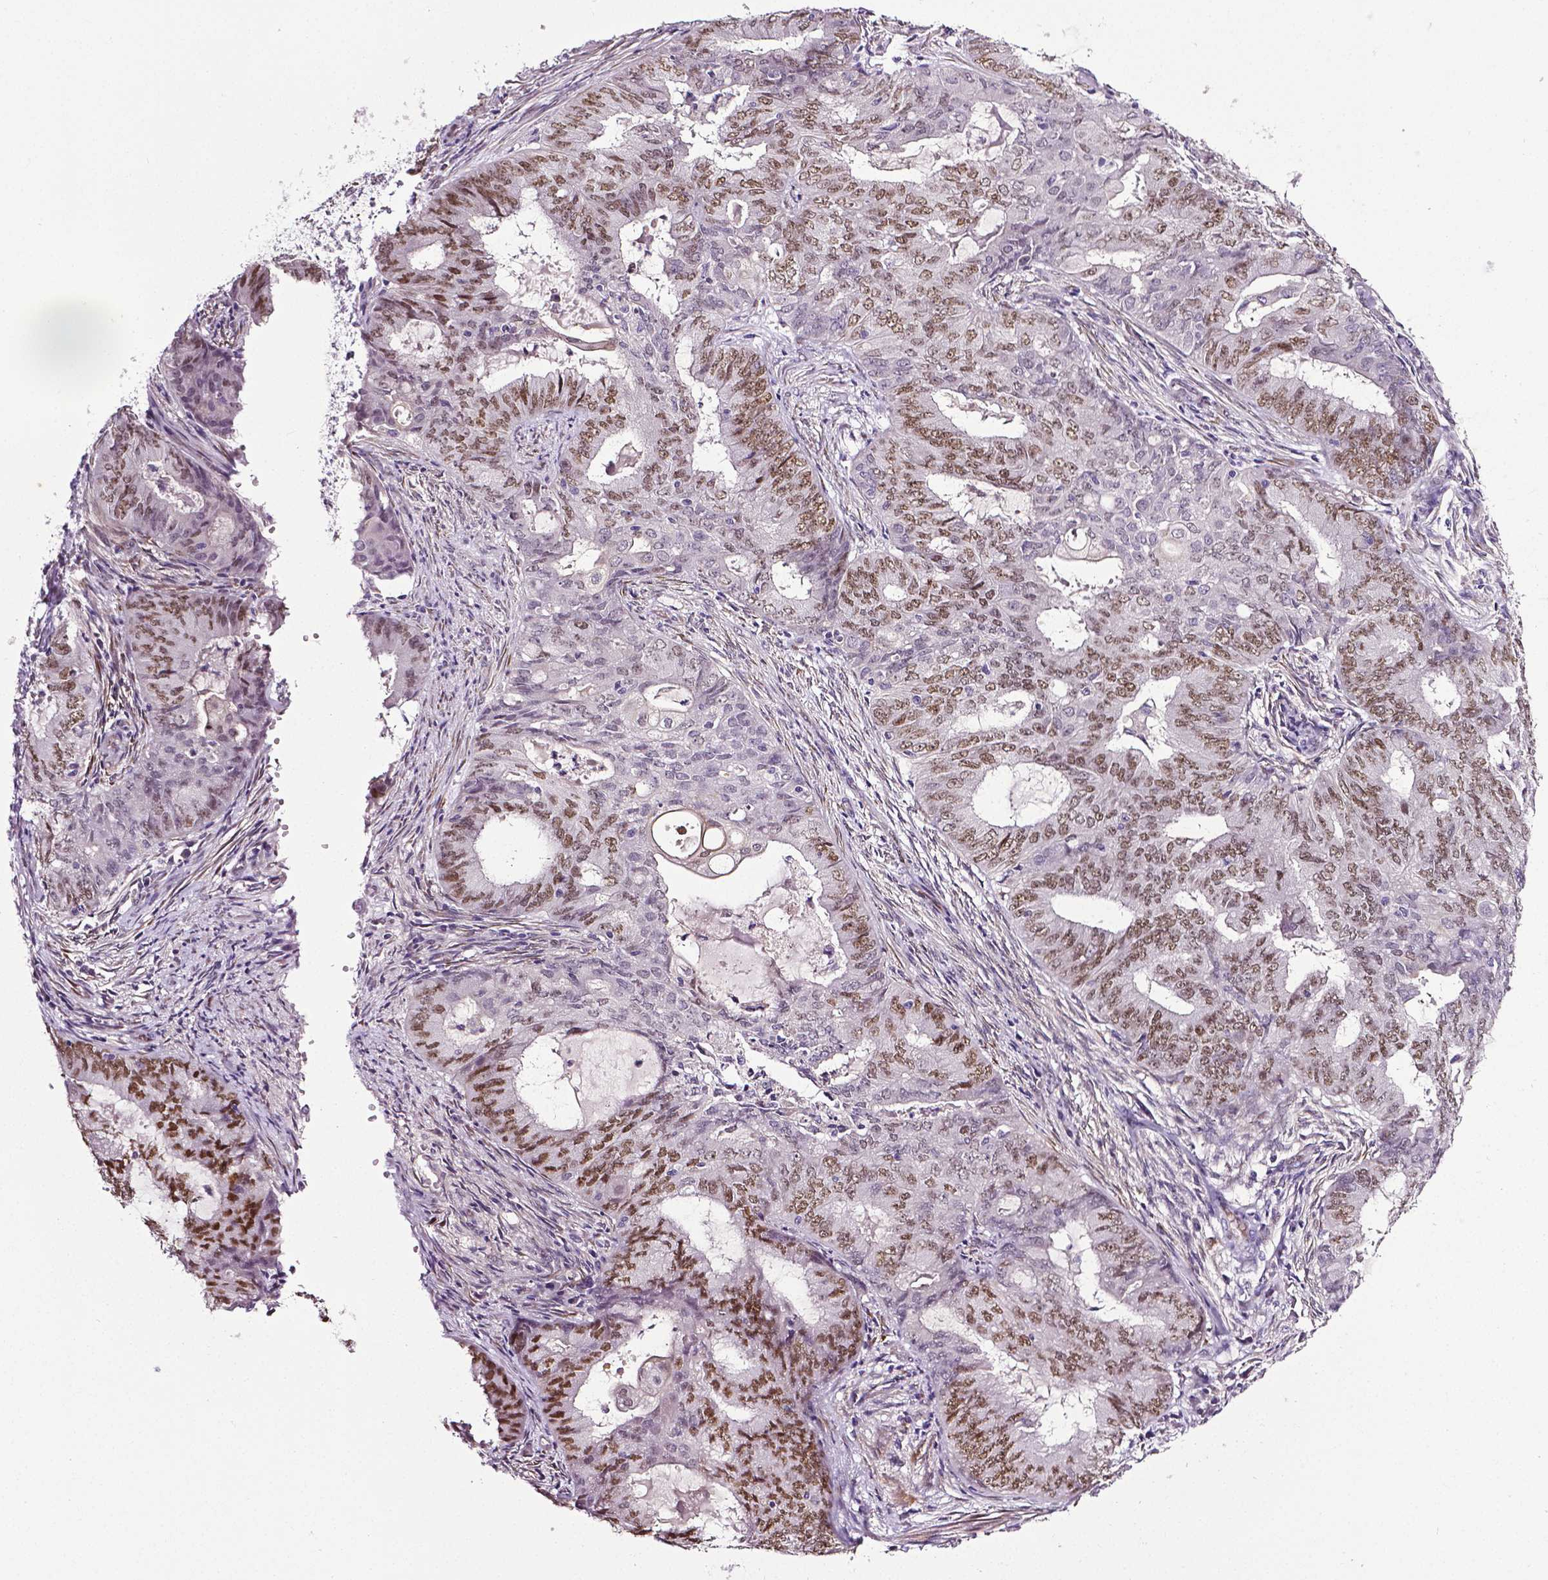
{"staining": {"intensity": "moderate", "quantity": "25%-75%", "location": "nuclear"}, "tissue": "endometrial cancer", "cell_type": "Tumor cells", "image_type": "cancer", "snomed": [{"axis": "morphology", "description": "Adenocarcinoma, NOS"}, {"axis": "topography", "description": "Endometrium"}], "caption": "Protein staining of adenocarcinoma (endometrial) tissue shows moderate nuclear staining in about 25%-75% of tumor cells. (Stains: DAB in brown, nuclei in blue, Microscopy: brightfield microscopy at high magnification).", "gene": "PTGER3", "patient": {"sex": "female", "age": 62}}